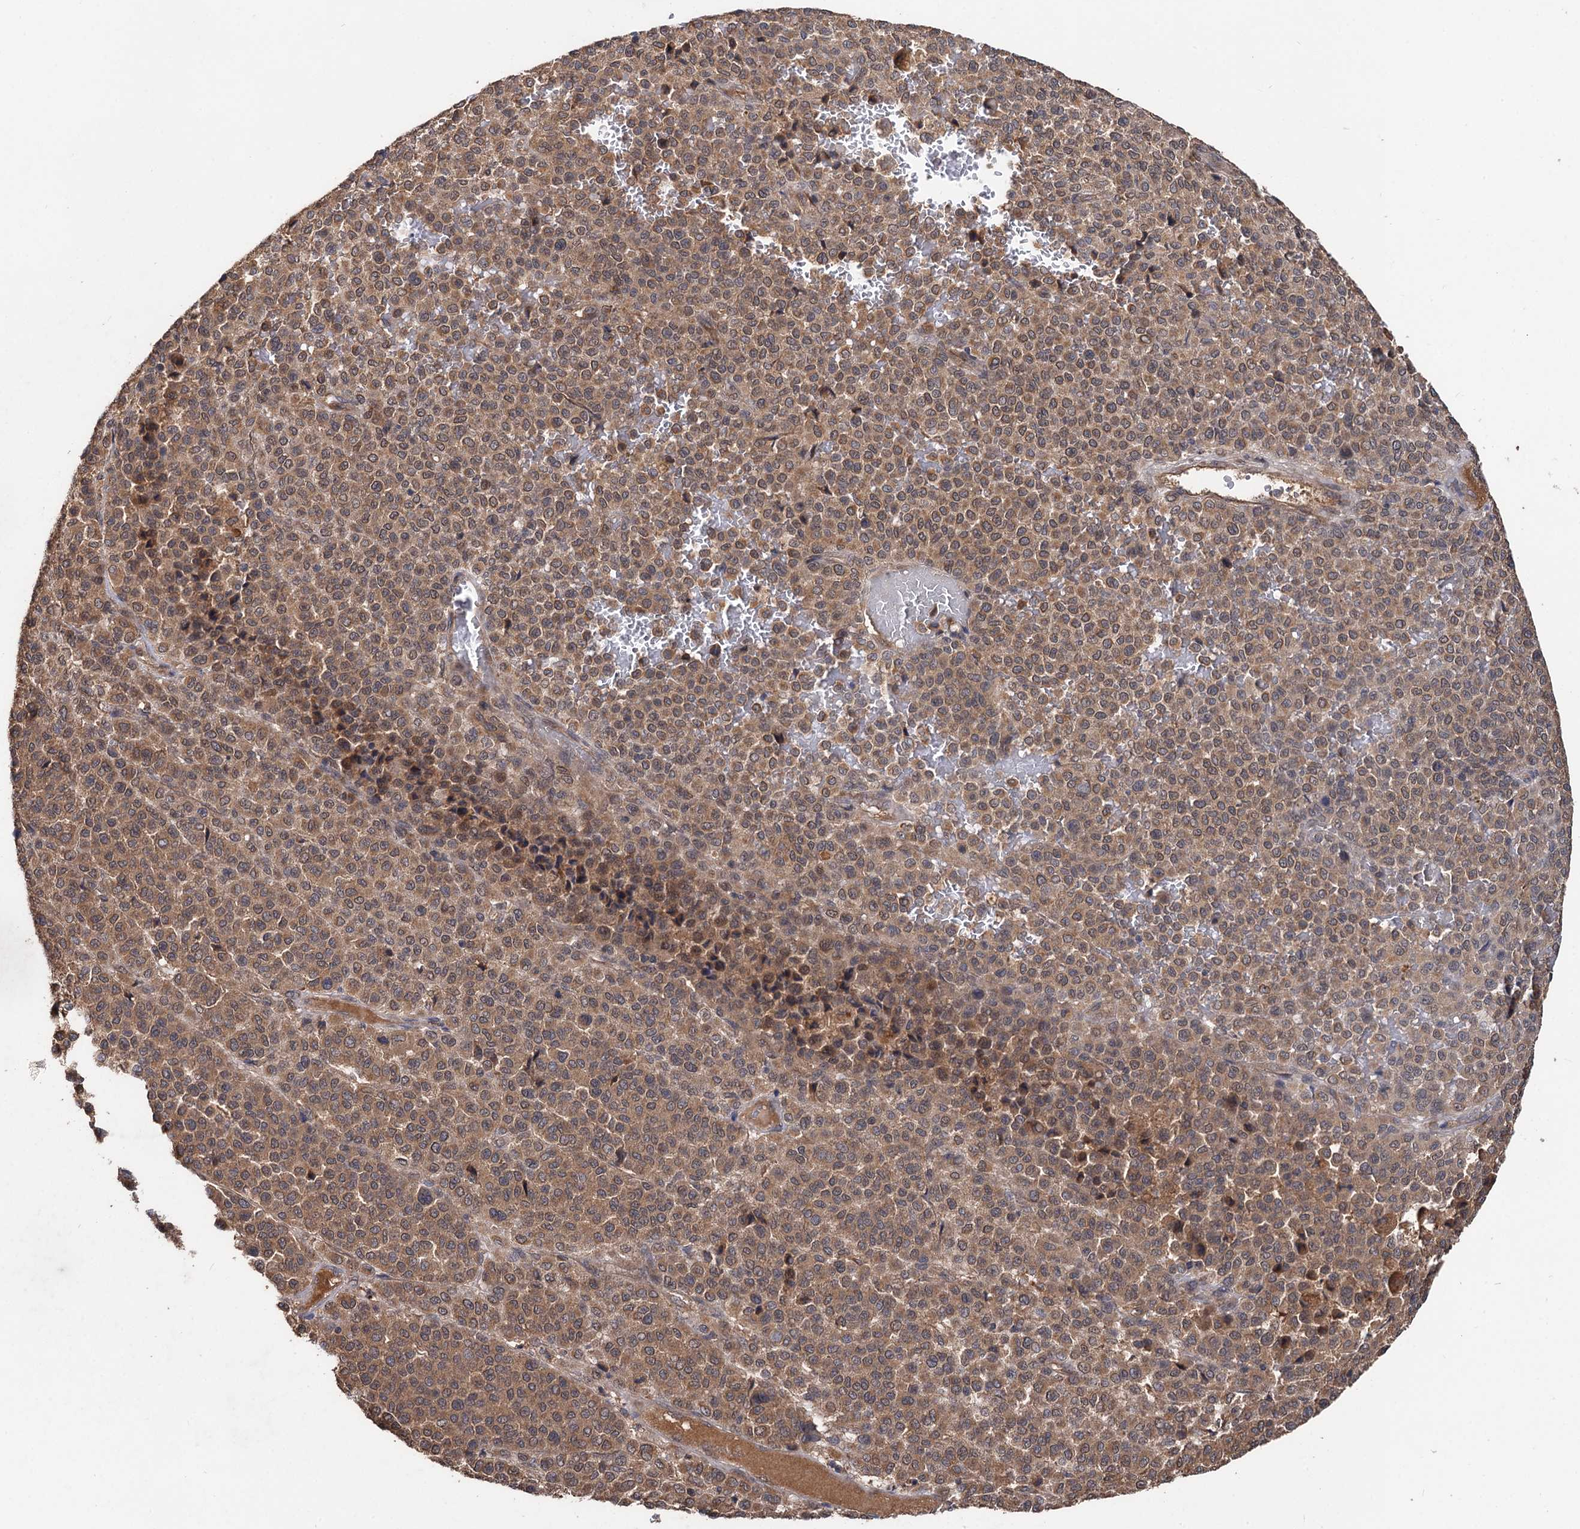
{"staining": {"intensity": "moderate", "quantity": ">75%", "location": "cytoplasmic/membranous"}, "tissue": "melanoma", "cell_type": "Tumor cells", "image_type": "cancer", "snomed": [{"axis": "morphology", "description": "Malignant melanoma, Metastatic site"}, {"axis": "topography", "description": "Pancreas"}], "caption": "IHC of melanoma reveals medium levels of moderate cytoplasmic/membranous expression in approximately >75% of tumor cells.", "gene": "TEX9", "patient": {"sex": "female", "age": 30}}